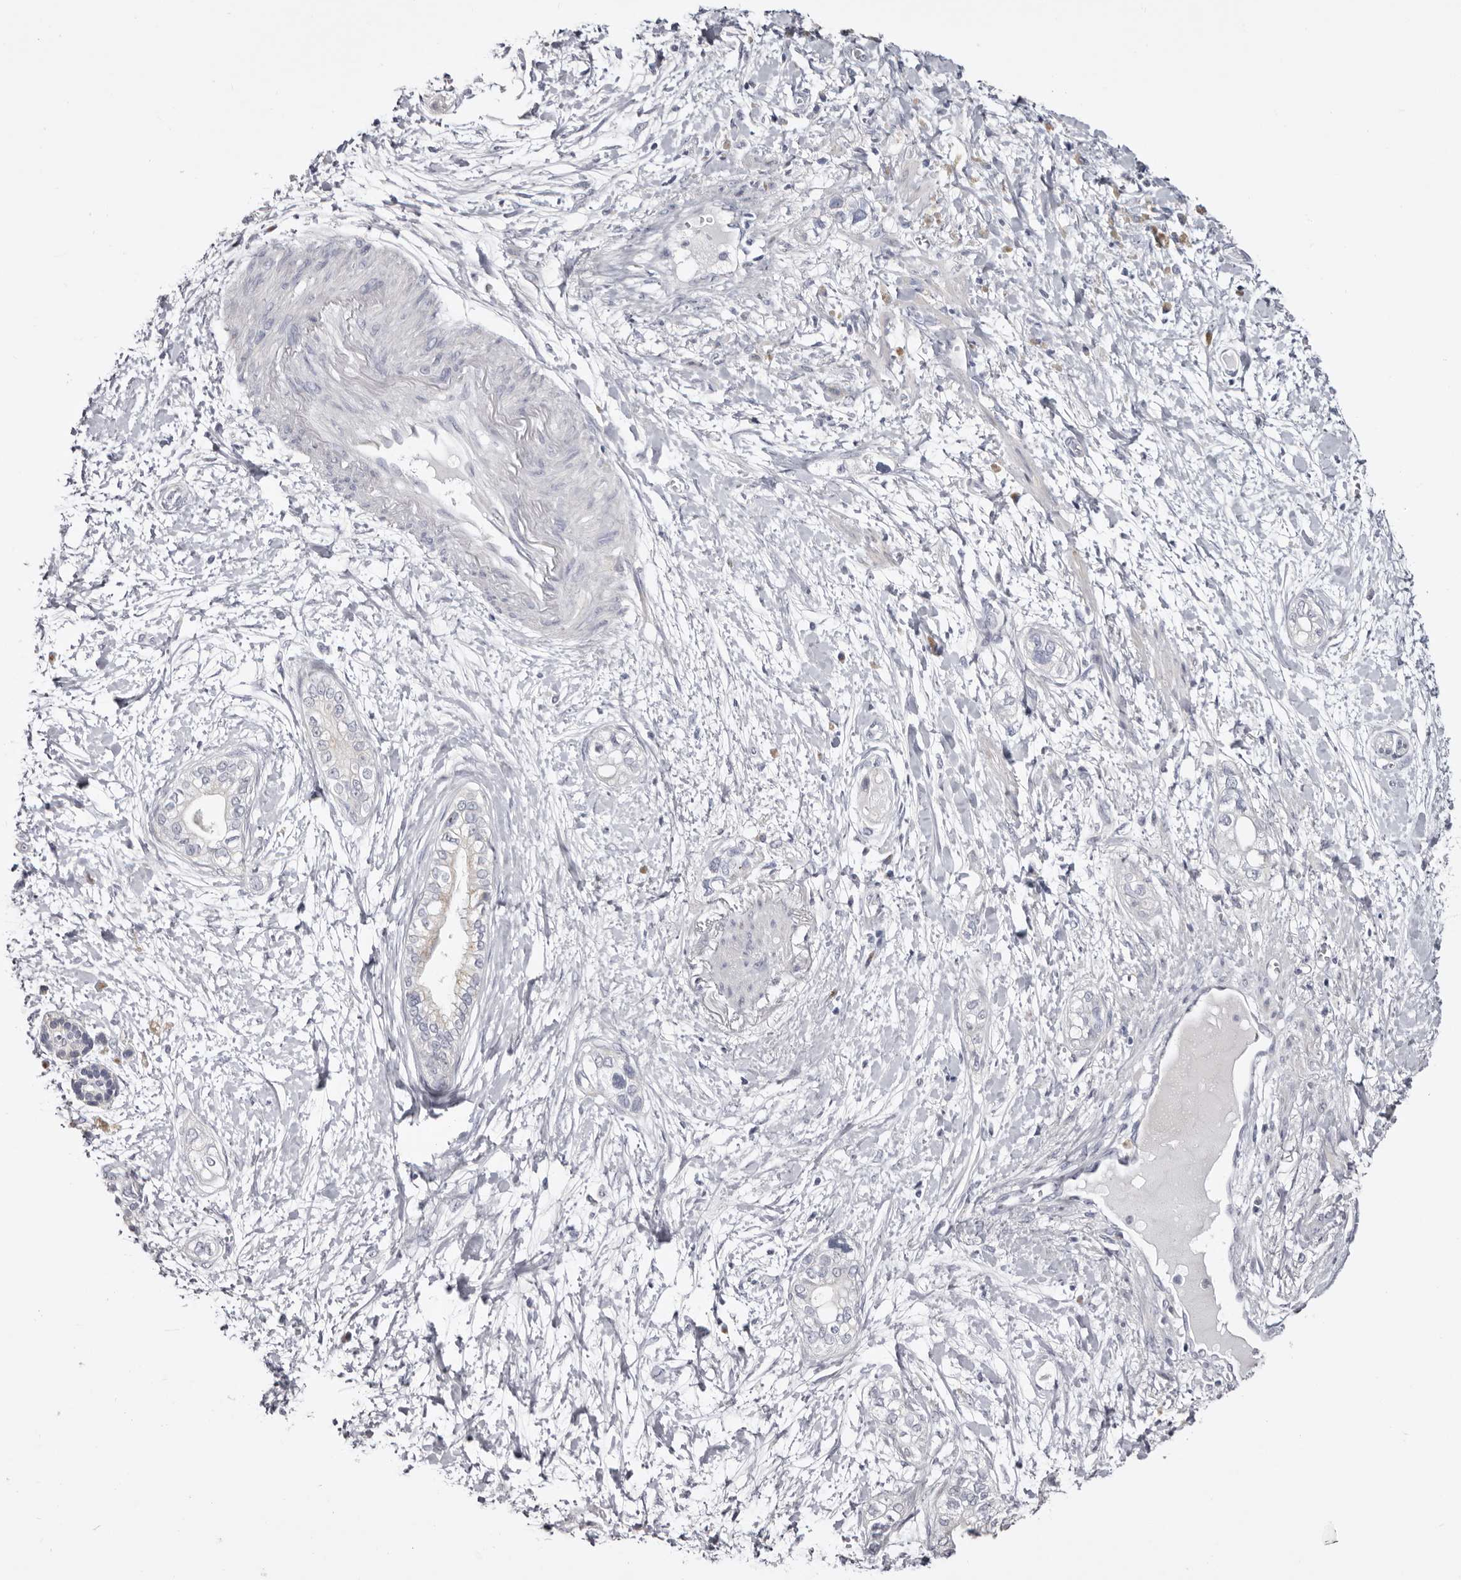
{"staining": {"intensity": "weak", "quantity": "<25%", "location": "cytoplasmic/membranous"}, "tissue": "pancreatic cancer", "cell_type": "Tumor cells", "image_type": "cancer", "snomed": [{"axis": "morphology", "description": "Adenocarcinoma, NOS"}, {"axis": "topography", "description": "Pancreas"}], "caption": "Pancreatic cancer was stained to show a protein in brown. There is no significant expression in tumor cells. (Stains: DAB IHC with hematoxylin counter stain, Microscopy: brightfield microscopy at high magnification).", "gene": "CASQ1", "patient": {"sex": "male", "age": 68}}